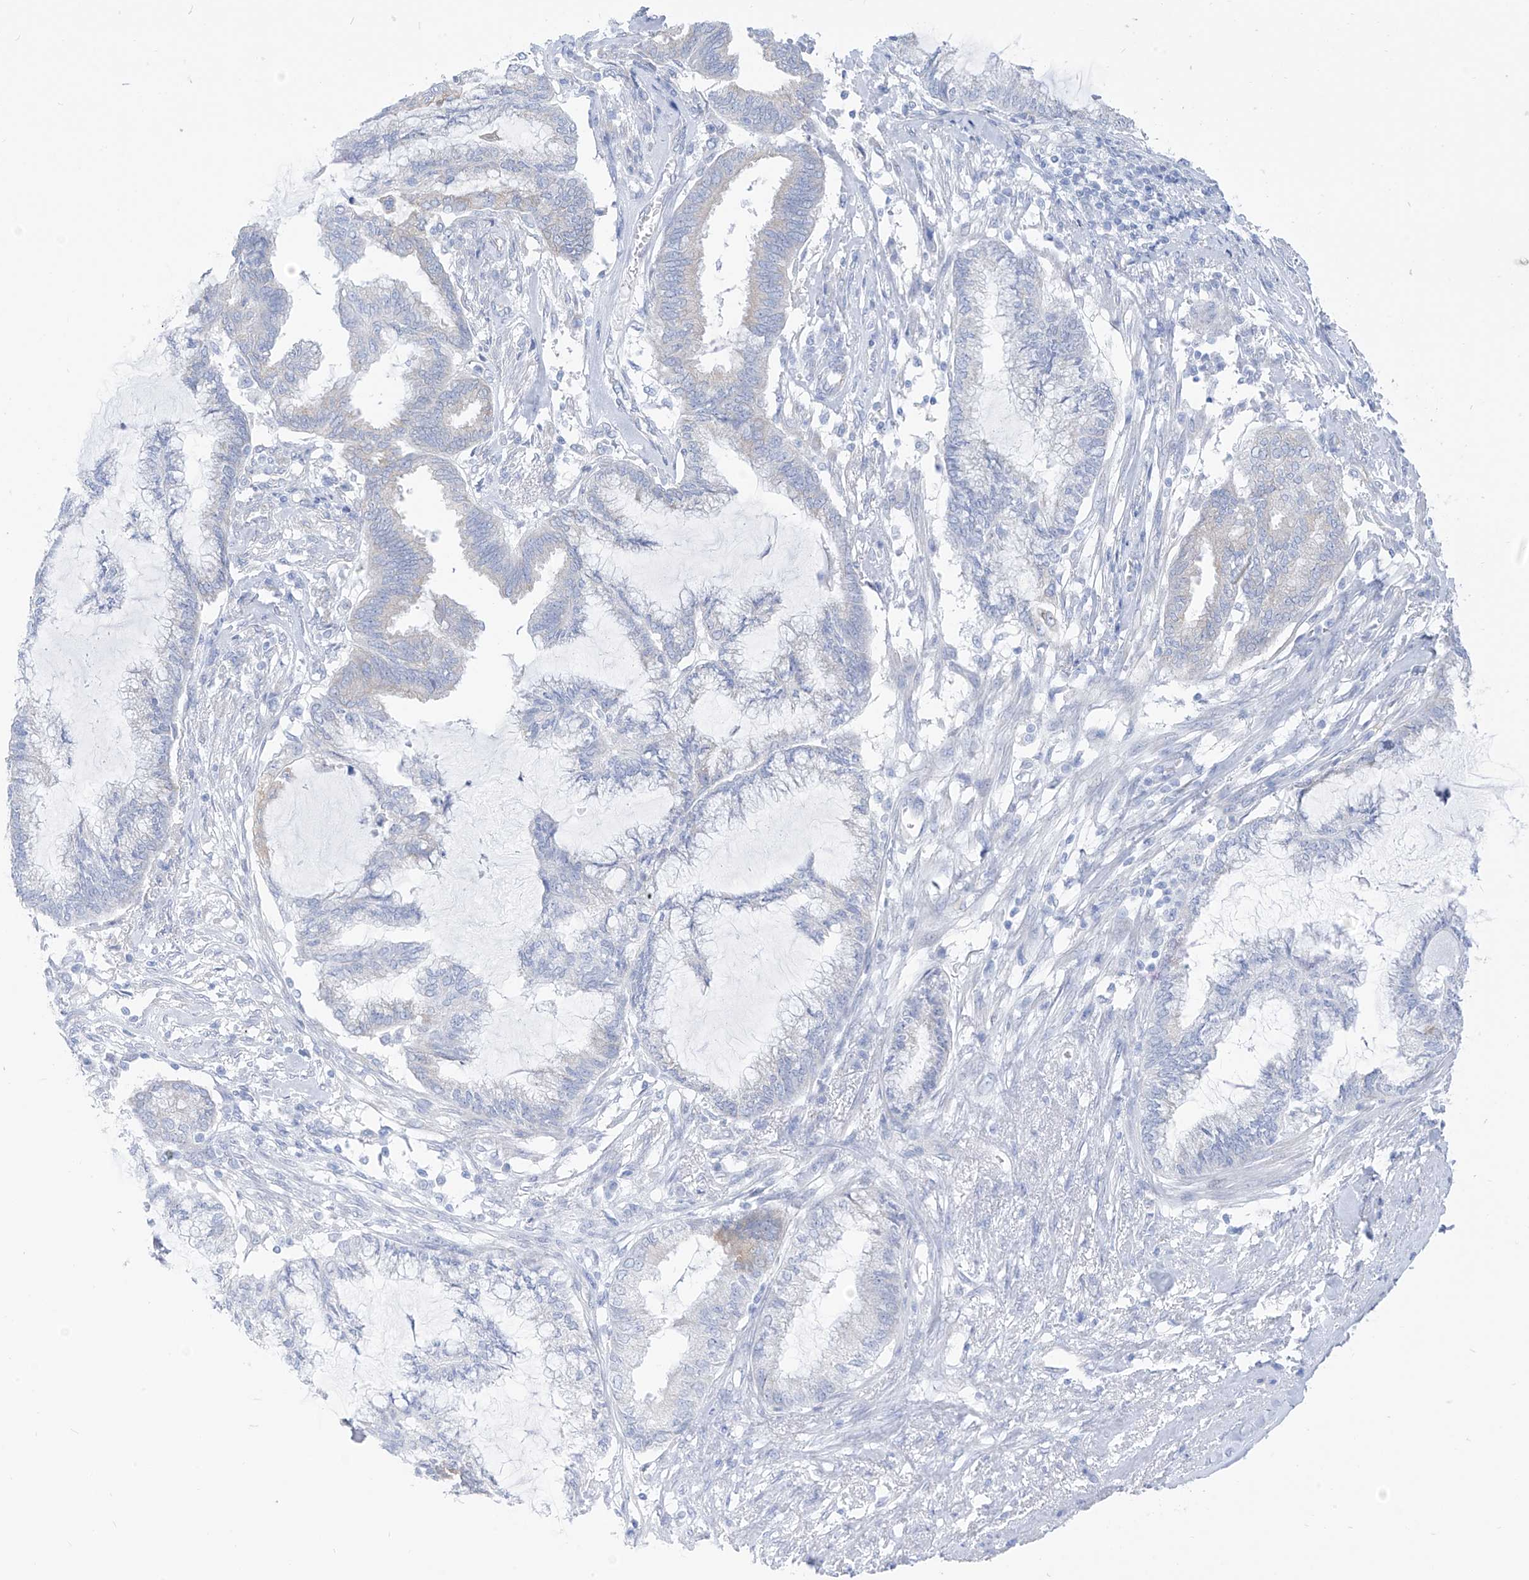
{"staining": {"intensity": "negative", "quantity": "none", "location": "none"}, "tissue": "endometrial cancer", "cell_type": "Tumor cells", "image_type": "cancer", "snomed": [{"axis": "morphology", "description": "Adenocarcinoma, NOS"}, {"axis": "topography", "description": "Endometrium"}], "caption": "A histopathology image of human endometrial cancer is negative for staining in tumor cells. The staining was performed using DAB (3,3'-diaminobenzidine) to visualize the protein expression in brown, while the nuclei were stained in blue with hematoxylin (Magnification: 20x).", "gene": "RCN2", "patient": {"sex": "female", "age": 86}}